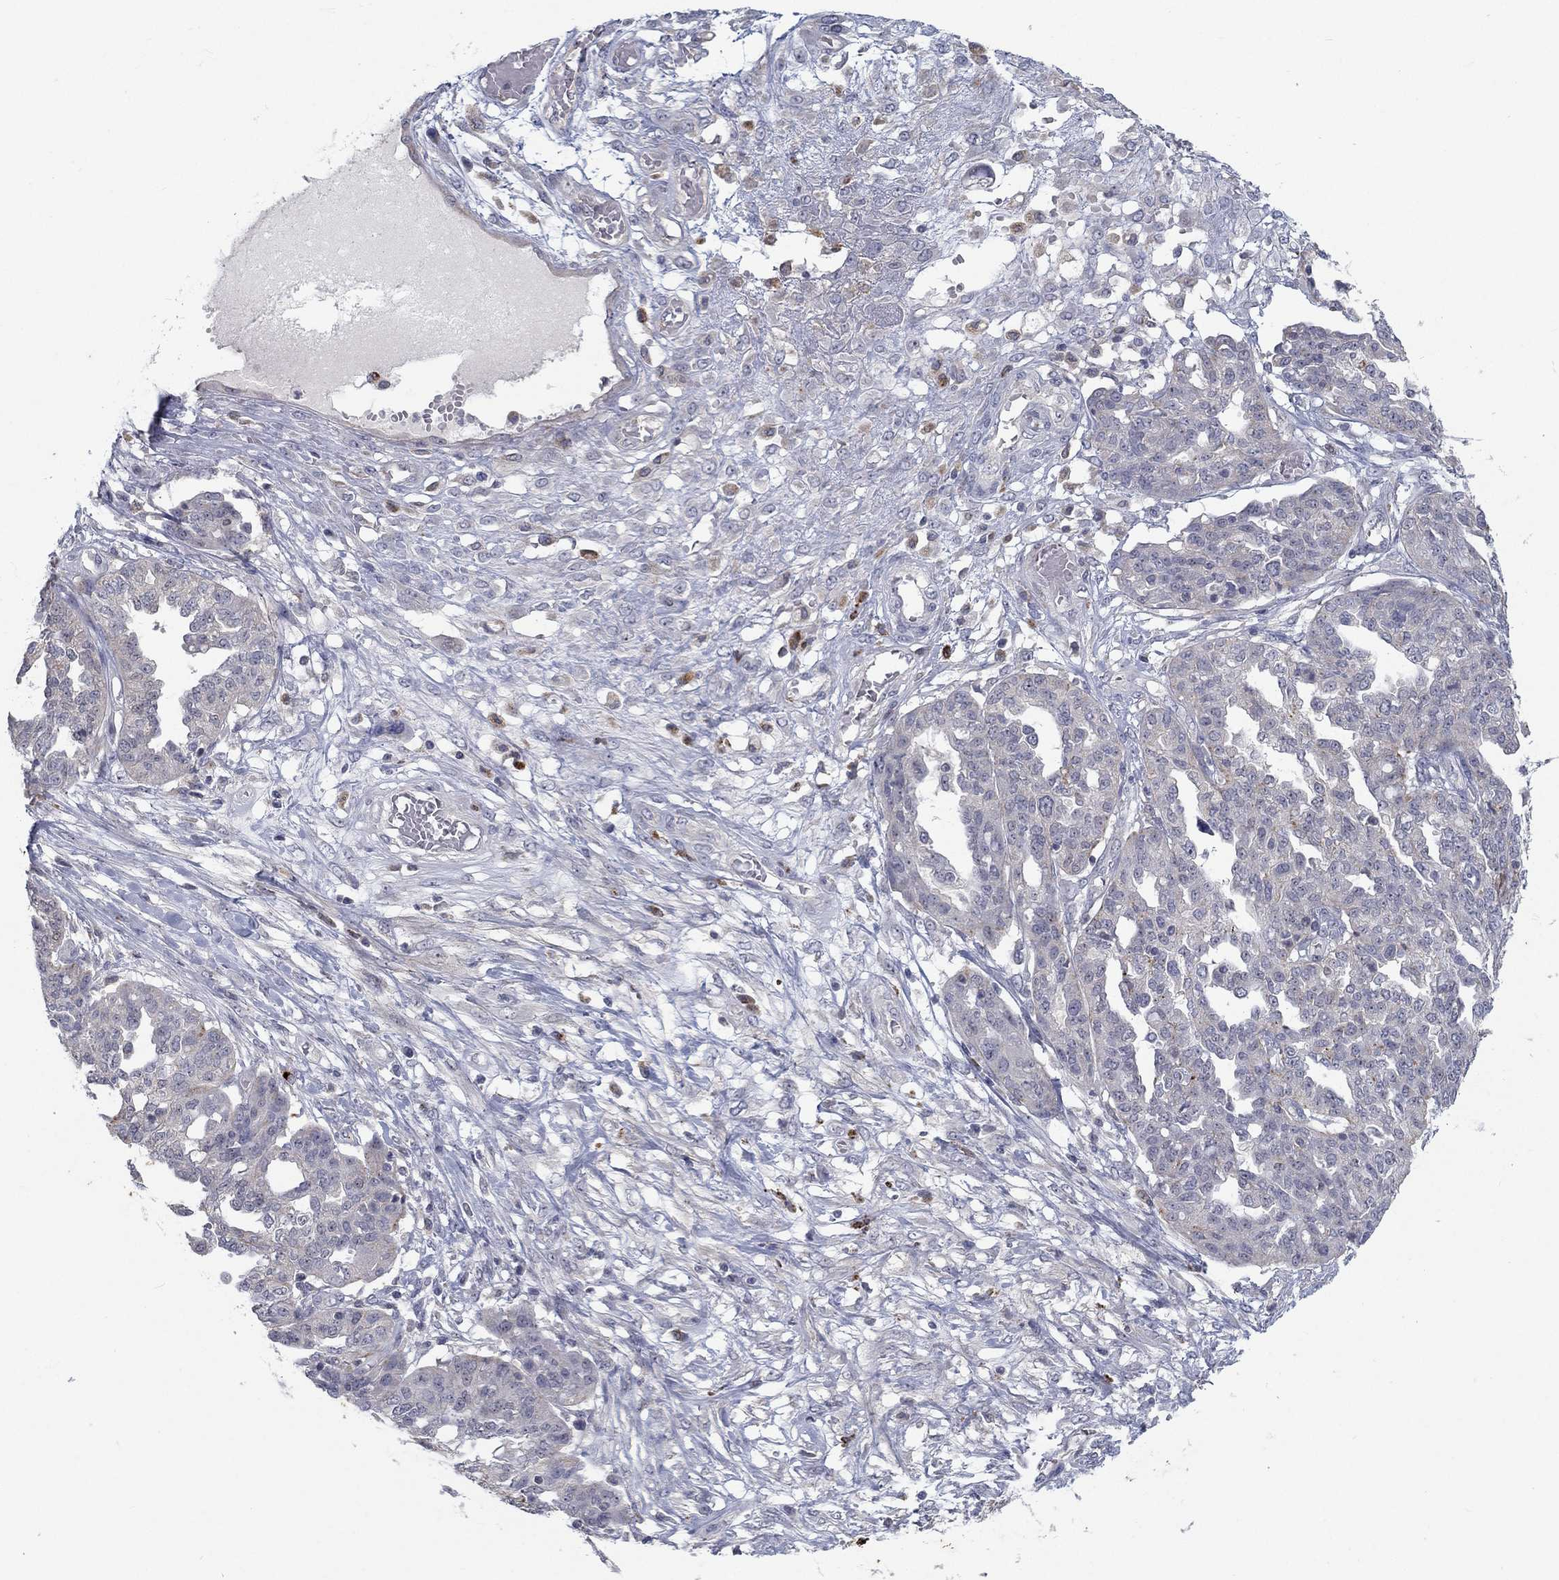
{"staining": {"intensity": "negative", "quantity": "none", "location": "none"}, "tissue": "ovarian cancer", "cell_type": "Tumor cells", "image_type": "cancer", "snomed": [{"axis": "morphology", "description": "Cystadenocarcinoma, serous, NOS"}, {"axis": "topography", "description": "Ovary"}], "caption": "Ovarian cancer was stained to show a protein in brown. There is no significant staining in tumor cells.", "gene": "MTSS2", "patient": {"sex": "female", "age": 67}}